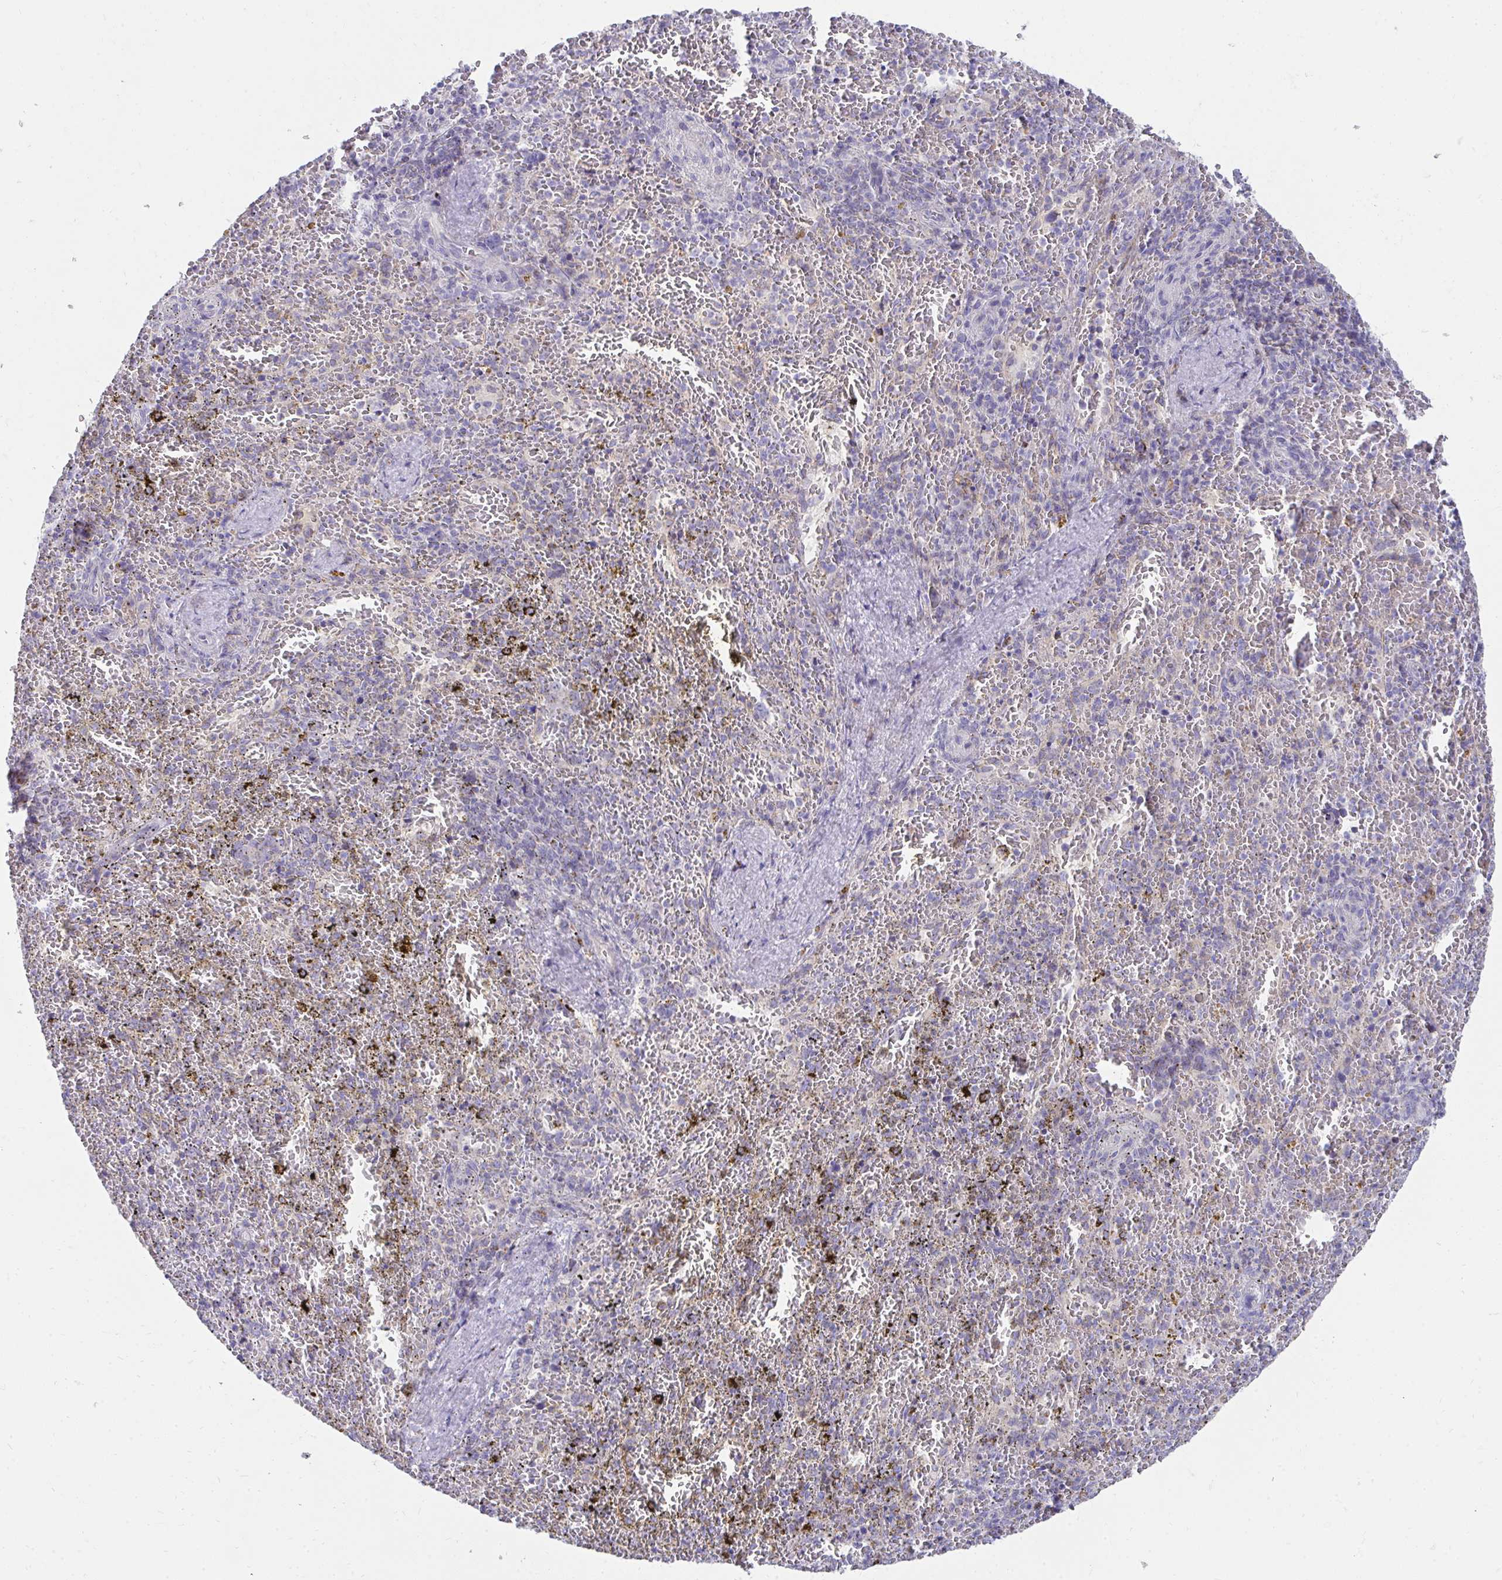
{"staining": {"intensity": "moderate", "quantity": "<25%", "location": "cytoplasmic/membranous"}, "tissue": "spleen", "cell_type": "Cells in red pulp", "image_type": "normal", "snomed": [{"axis": "morphology", "description": "Normal tissue, NOS"}, {"axis": "topography", "description": "Spleen"}], "caption": "Benign spleen reveals moderate cytoplasmic/membranous staining in approximately <25% of cells in red pulp.", "gene": "PRRG3", "patient": {"sex": "female", "age": 50}}